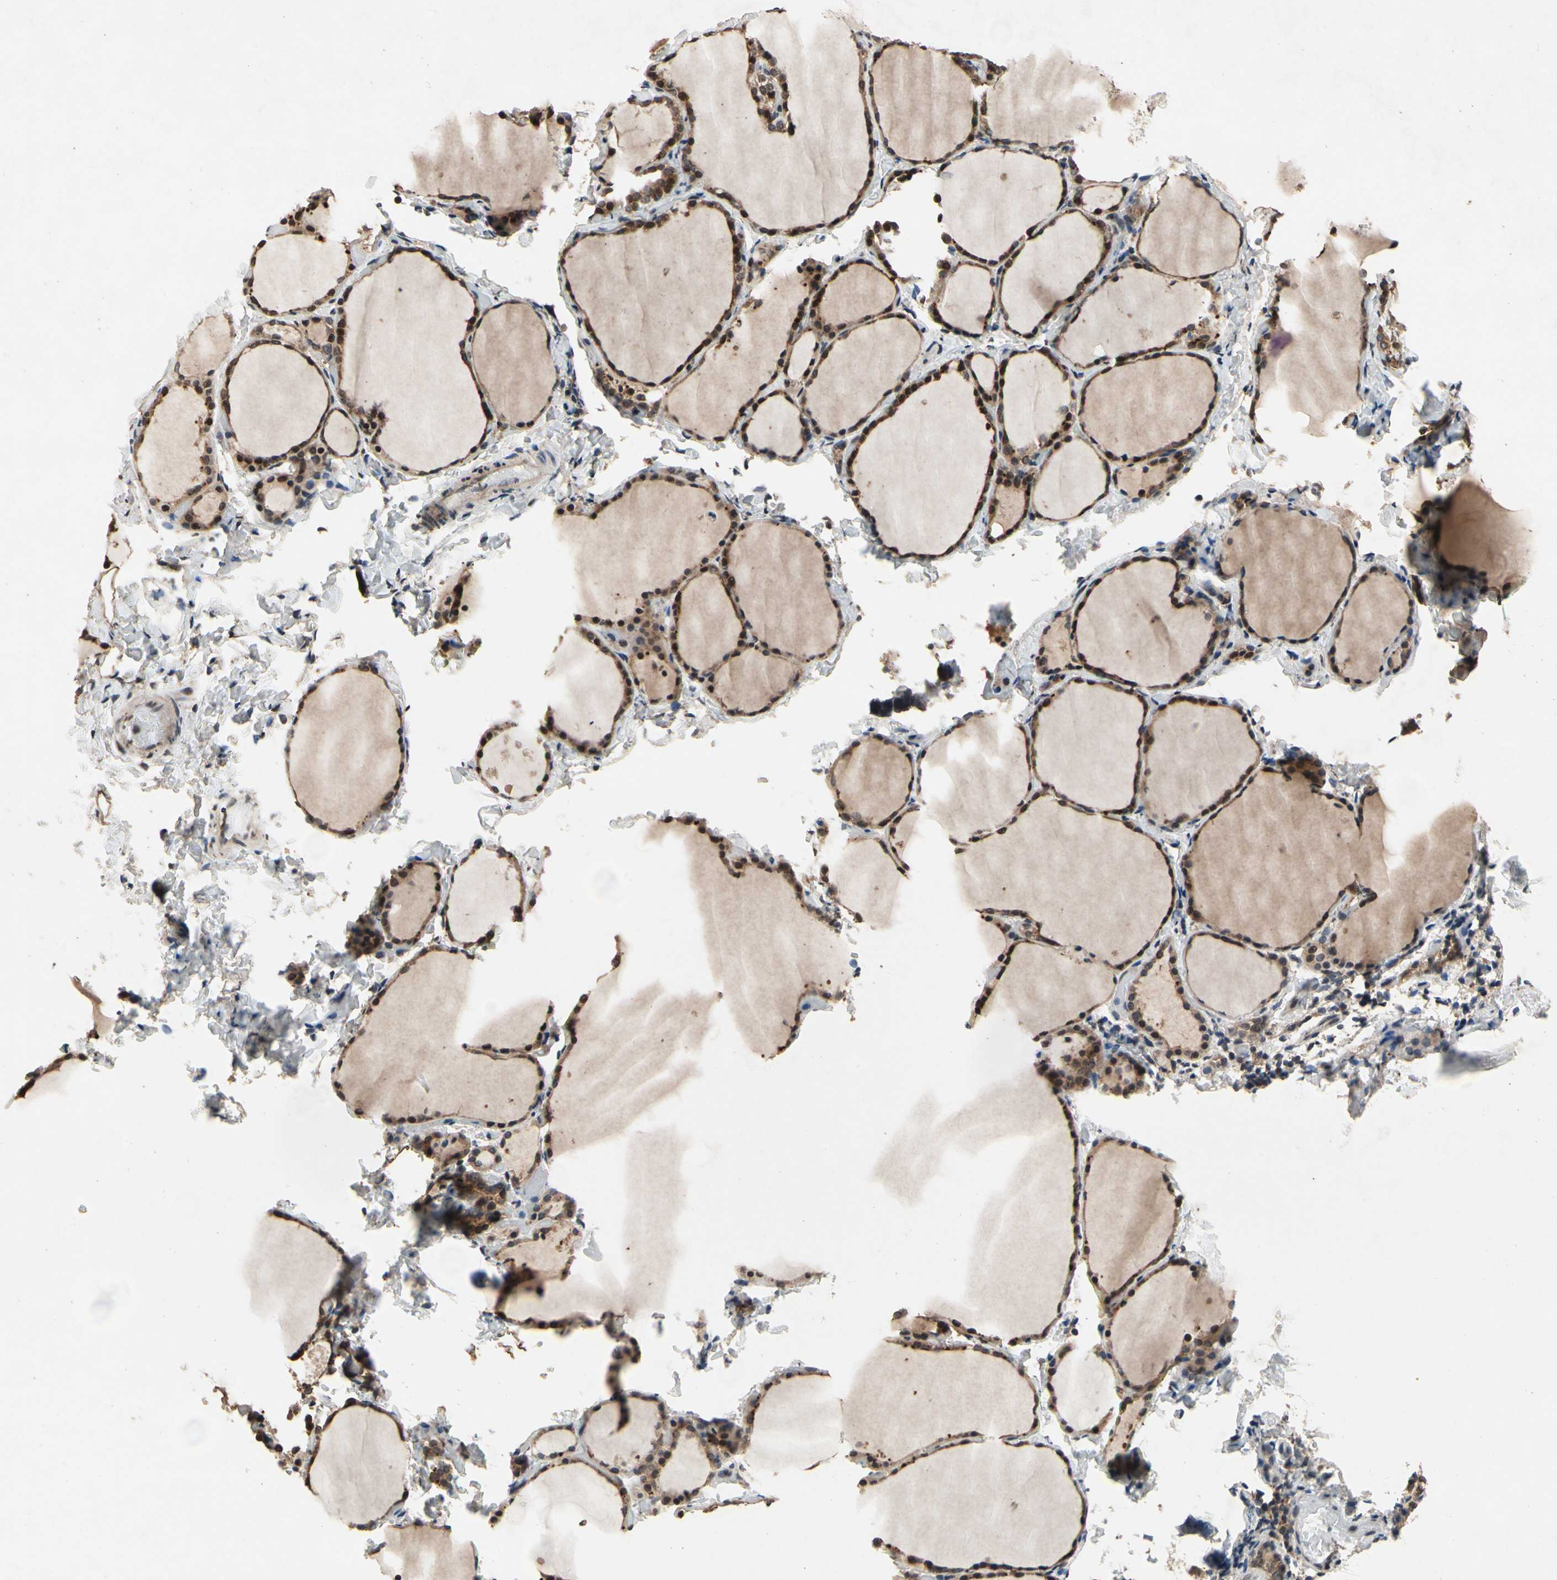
{"staining": {"intensity": "strong", "quantity": ">75%", "location": "cytoplasmic/membranous"}, "tissue": "thyroid gland", "cell_type": "Glandular cells", "image_type": "normal", "snomed": [{"axis": "morphology", "description": "Normal tissue, NOS"}, {"axis": "morphology", "description": "Papillary adenocarcinoma, NOS"}, {"axis": "topography", "description": "Thyroid gland"}], "caption": "Immunohistochemistry (IHC) image of benign thyroid gland: human thyroid gland stained using immunohistochemistry shows high levels of strong protein expression localized specifically in the cytoplasmic/membranous of glandular cells, appearing as a cytoplasmic/membranous brown color.", "gene": "DPY19L3", "patient": {"sex": "female", "age": 30}}